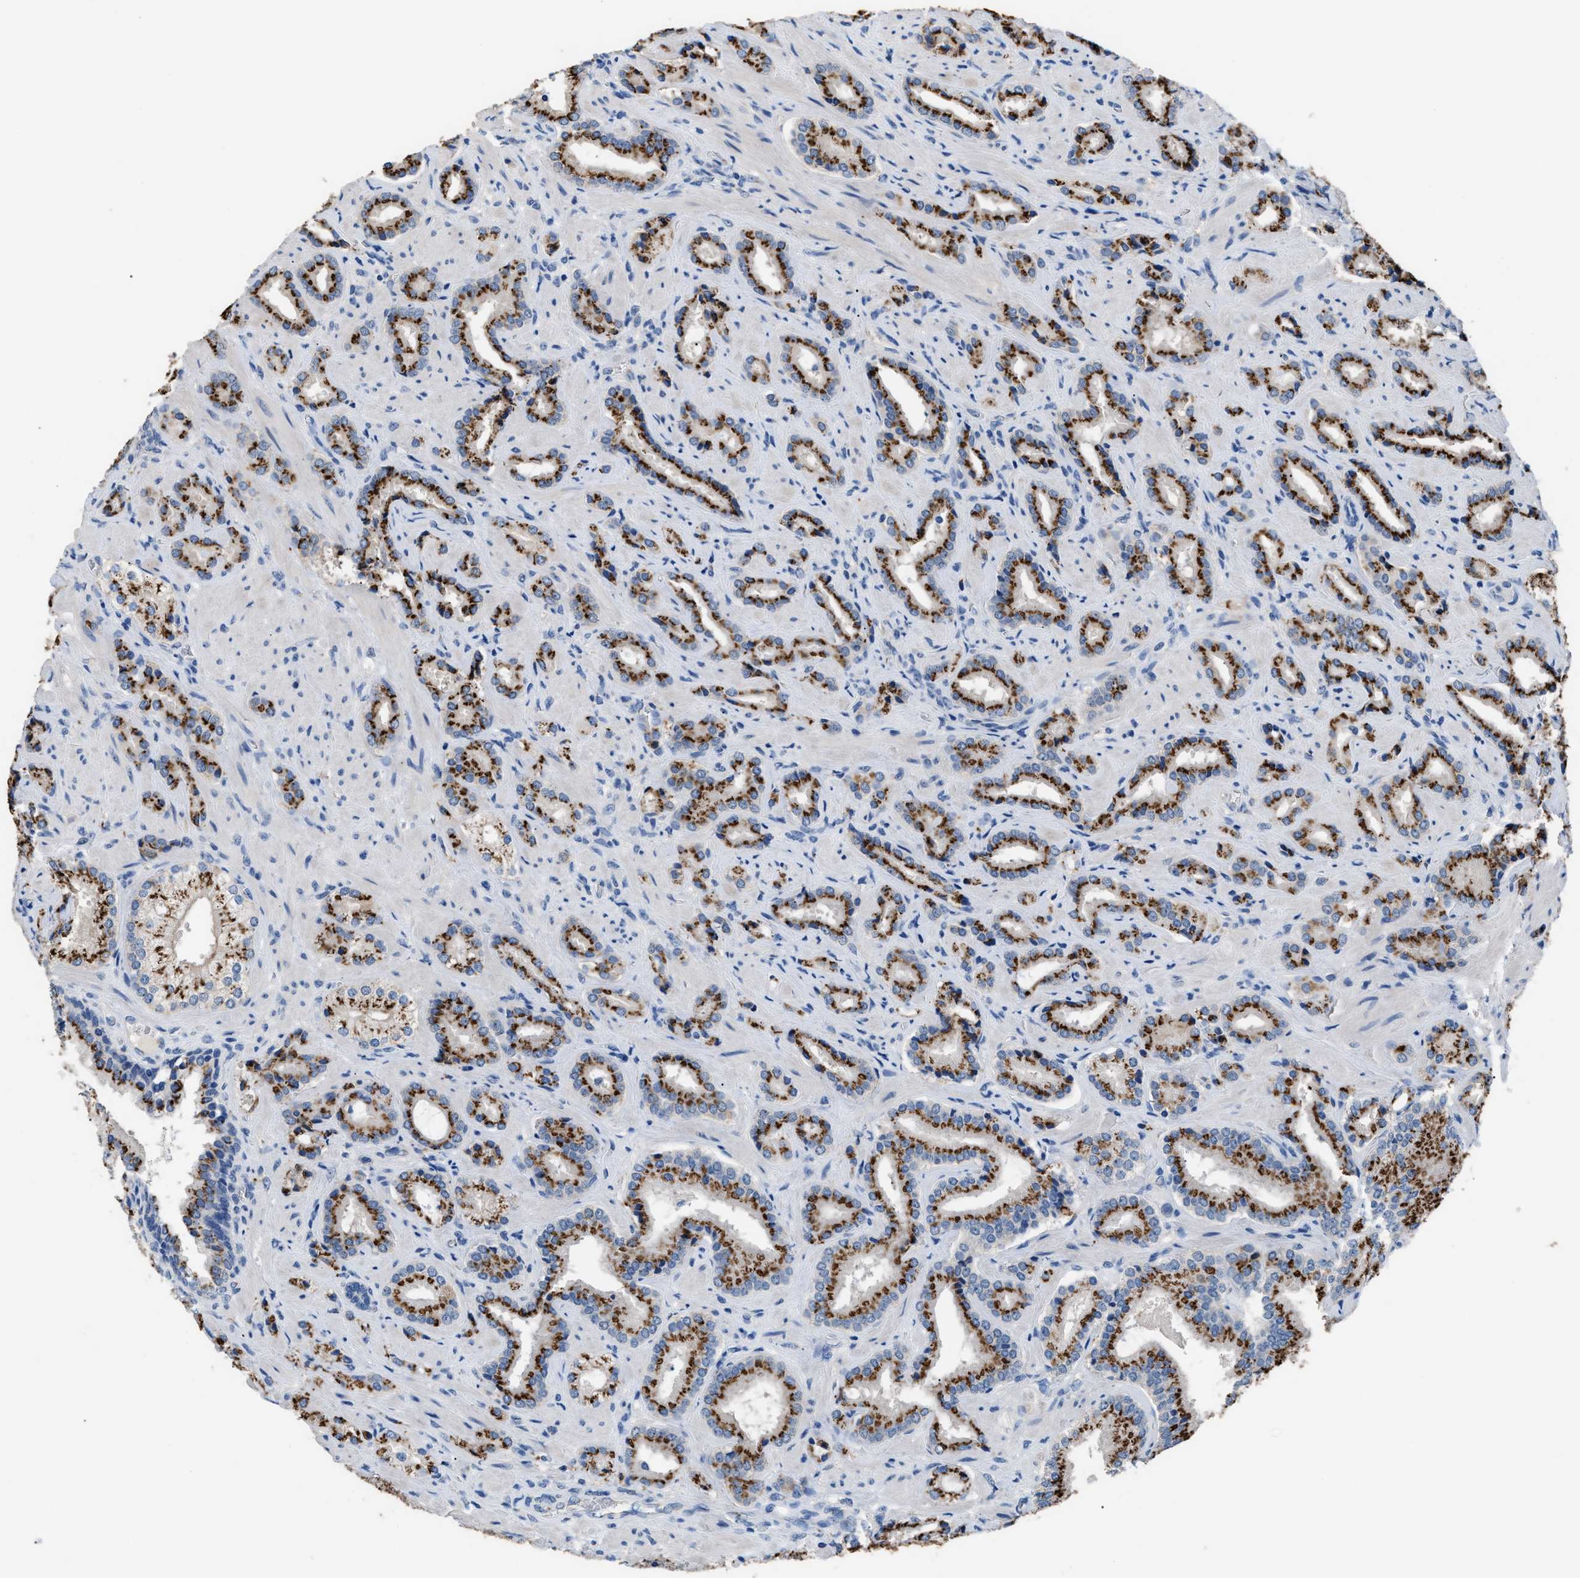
{"staining": {"intensity": "strong", "quantity": ">75%", "location": "cytoplasmic/membranous"}, "tissue": "prostate cancer", "cell_type": "Tumor cells", "image_type": "cancer", "snomed": [{"axis": "morphology", "description": "Adenocarcinoma, High grade"}, {"axis": "topography", "description": "Prostate"}], "caption": "This histopathology image displays immunohistochemistry staining of human high-grade adenocarcinoma (prostate), with high strong cytoplasmic/membranous staining in about >75% of tumor cells.", "gene": "GOLM1", "patient": {"sex": "male", "age": 64}}